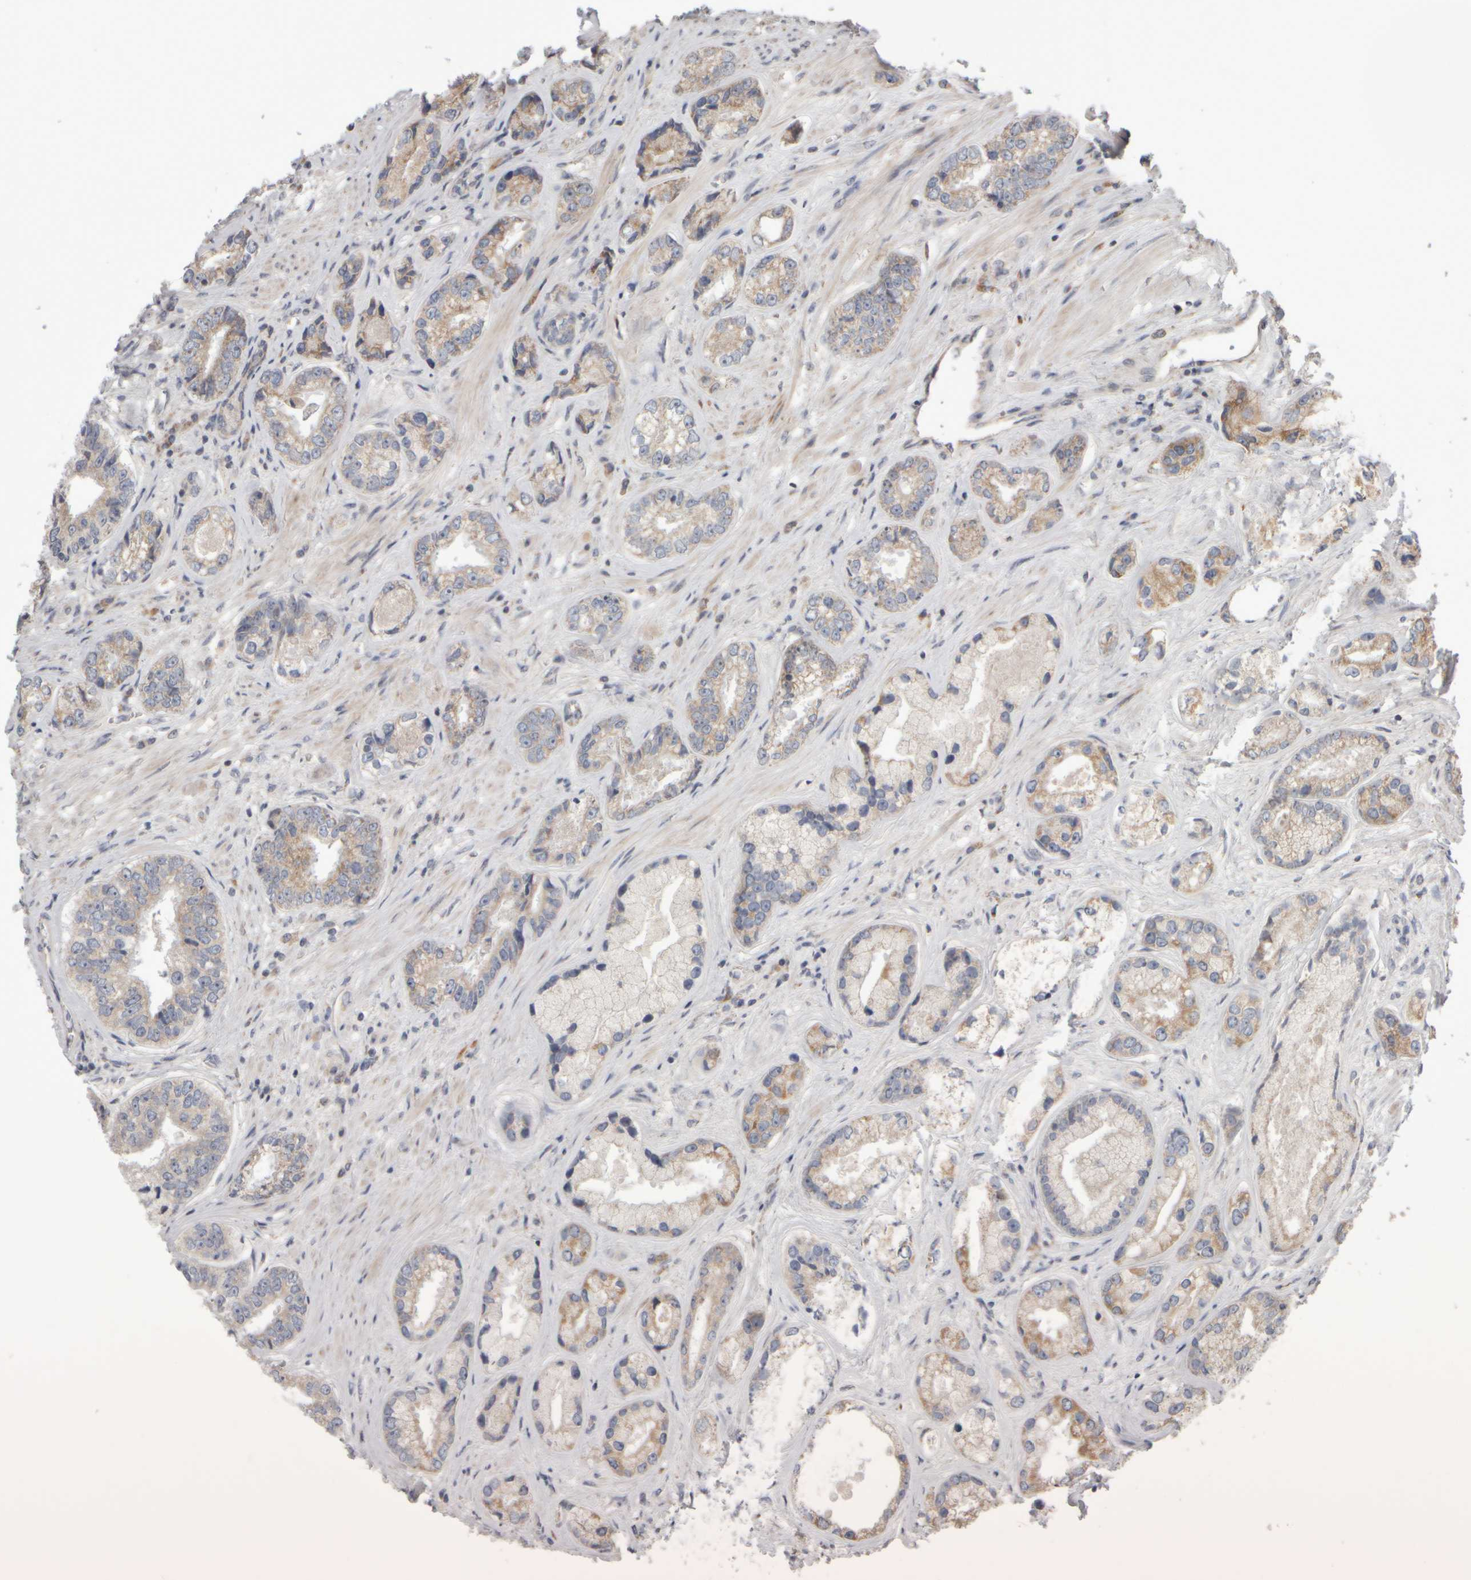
{"staining": {"intensity": "weak", "quantity": "25%-75%", "location": "cytoplasmic/membranous"}, "tissue": "prostate cancer", "cell_type": "Tumor cells", "image_type": "cancer", "snomed": [{"axis": "morphology", "description": "Adenocarcinoma, High grade"}, {"axis": "topography", "description": "Prostate"}], "caption": "IHC (DAB (3,3'-diaminobenzidine)) staining of human prostate cancer reveals weak cytoplasmic/membranous protein expression in about 25%-75% of tumor cells.", "gene": "SCO1", "patient": {"sex": "male", "age": 61}}